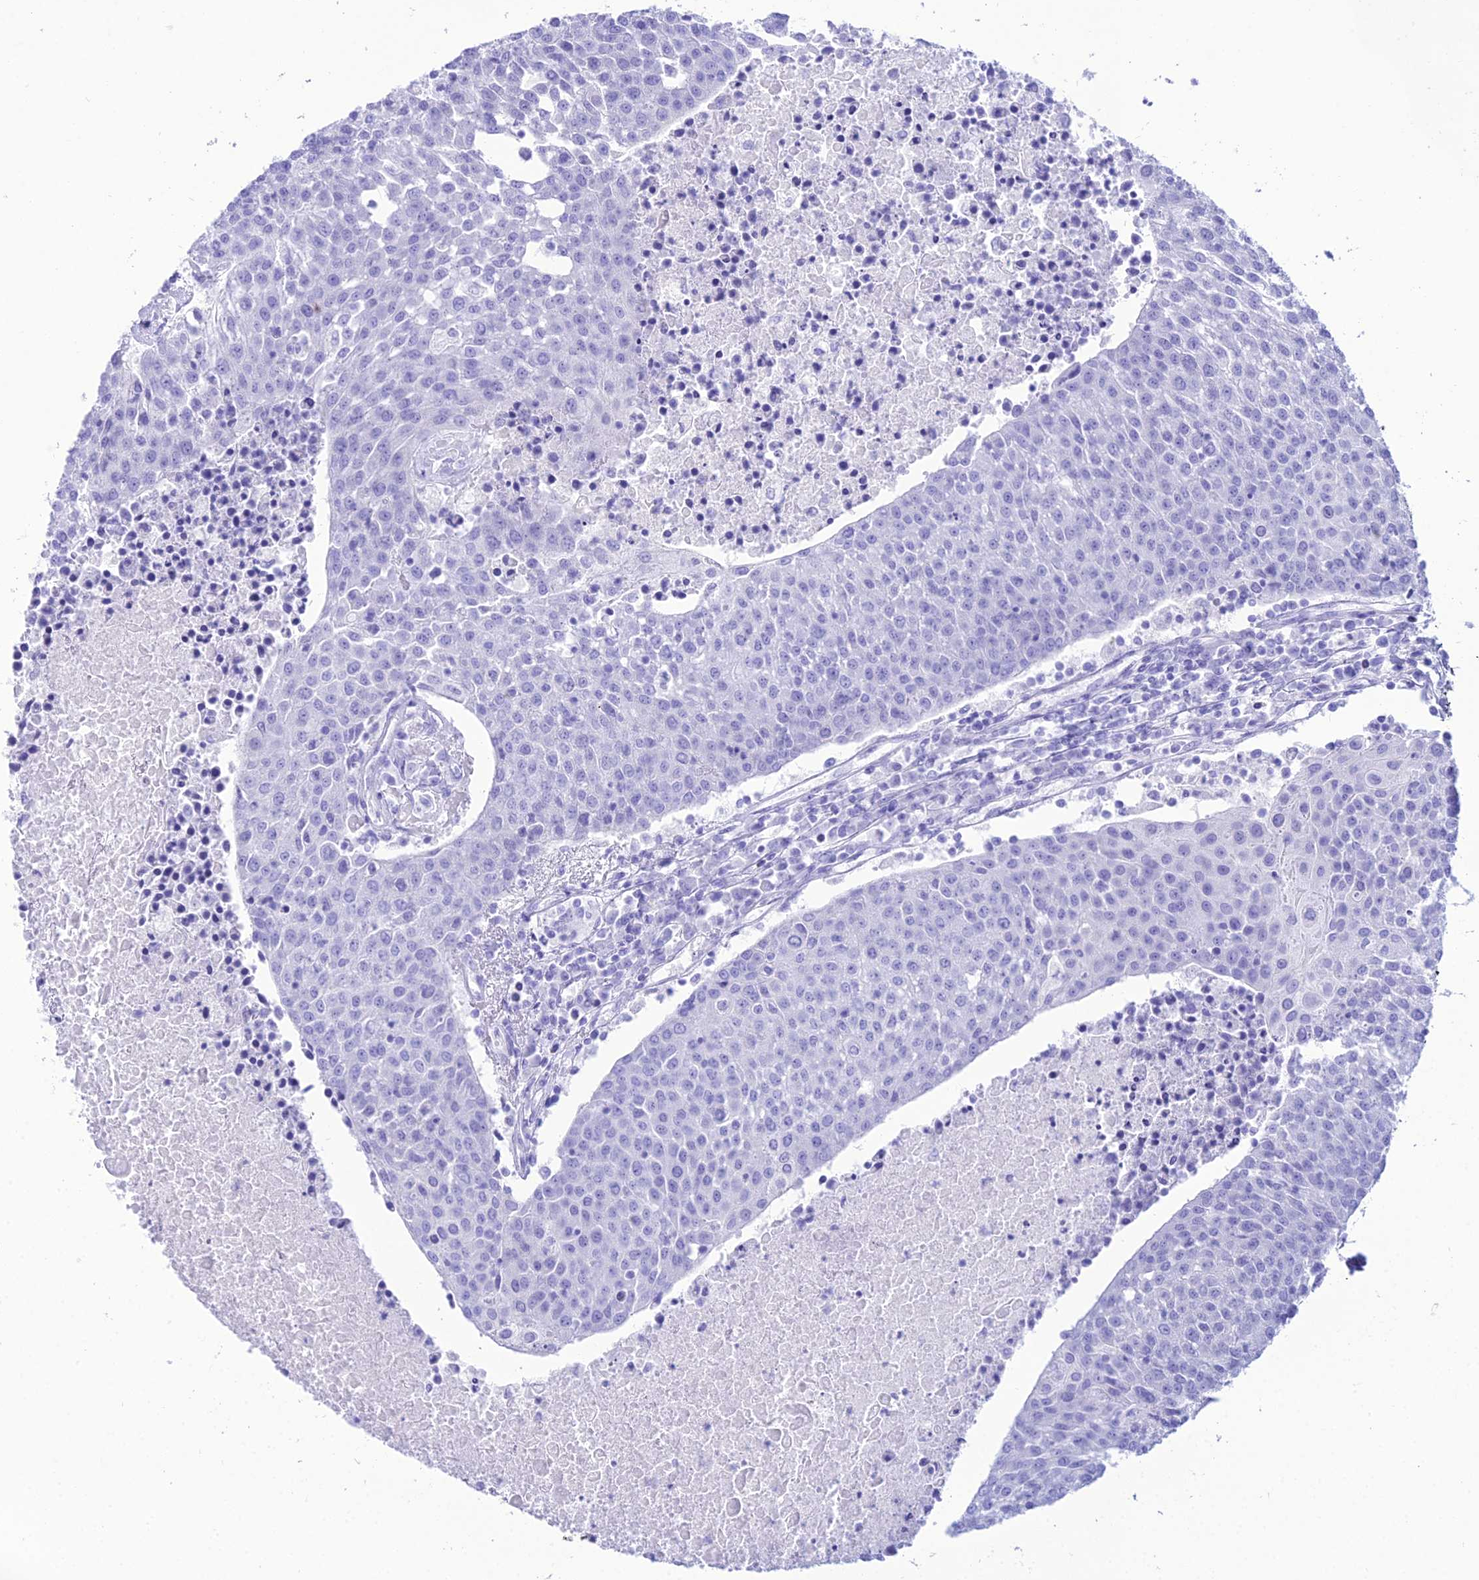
{"staining": {"intensity": "negative", "quantity": "none", "location": "none"}, "tissue": "urothelial cancer", "cell_type": "Tumor cells", "image_type": "cancer", "snomed": [{"axis": "morphology", "description": "Urothelial carcinoma, High grade"}, {"axis": "topography", "description": "Urinary bladder"}], "caption": "Immunohistochemistry micrograph of human high-grade urothelial carcinoma stained for a protein (brown), which shows no expression in tumor cells.", "gene": "PNMA5", "patient": {"sex": "female", "age": 85}}